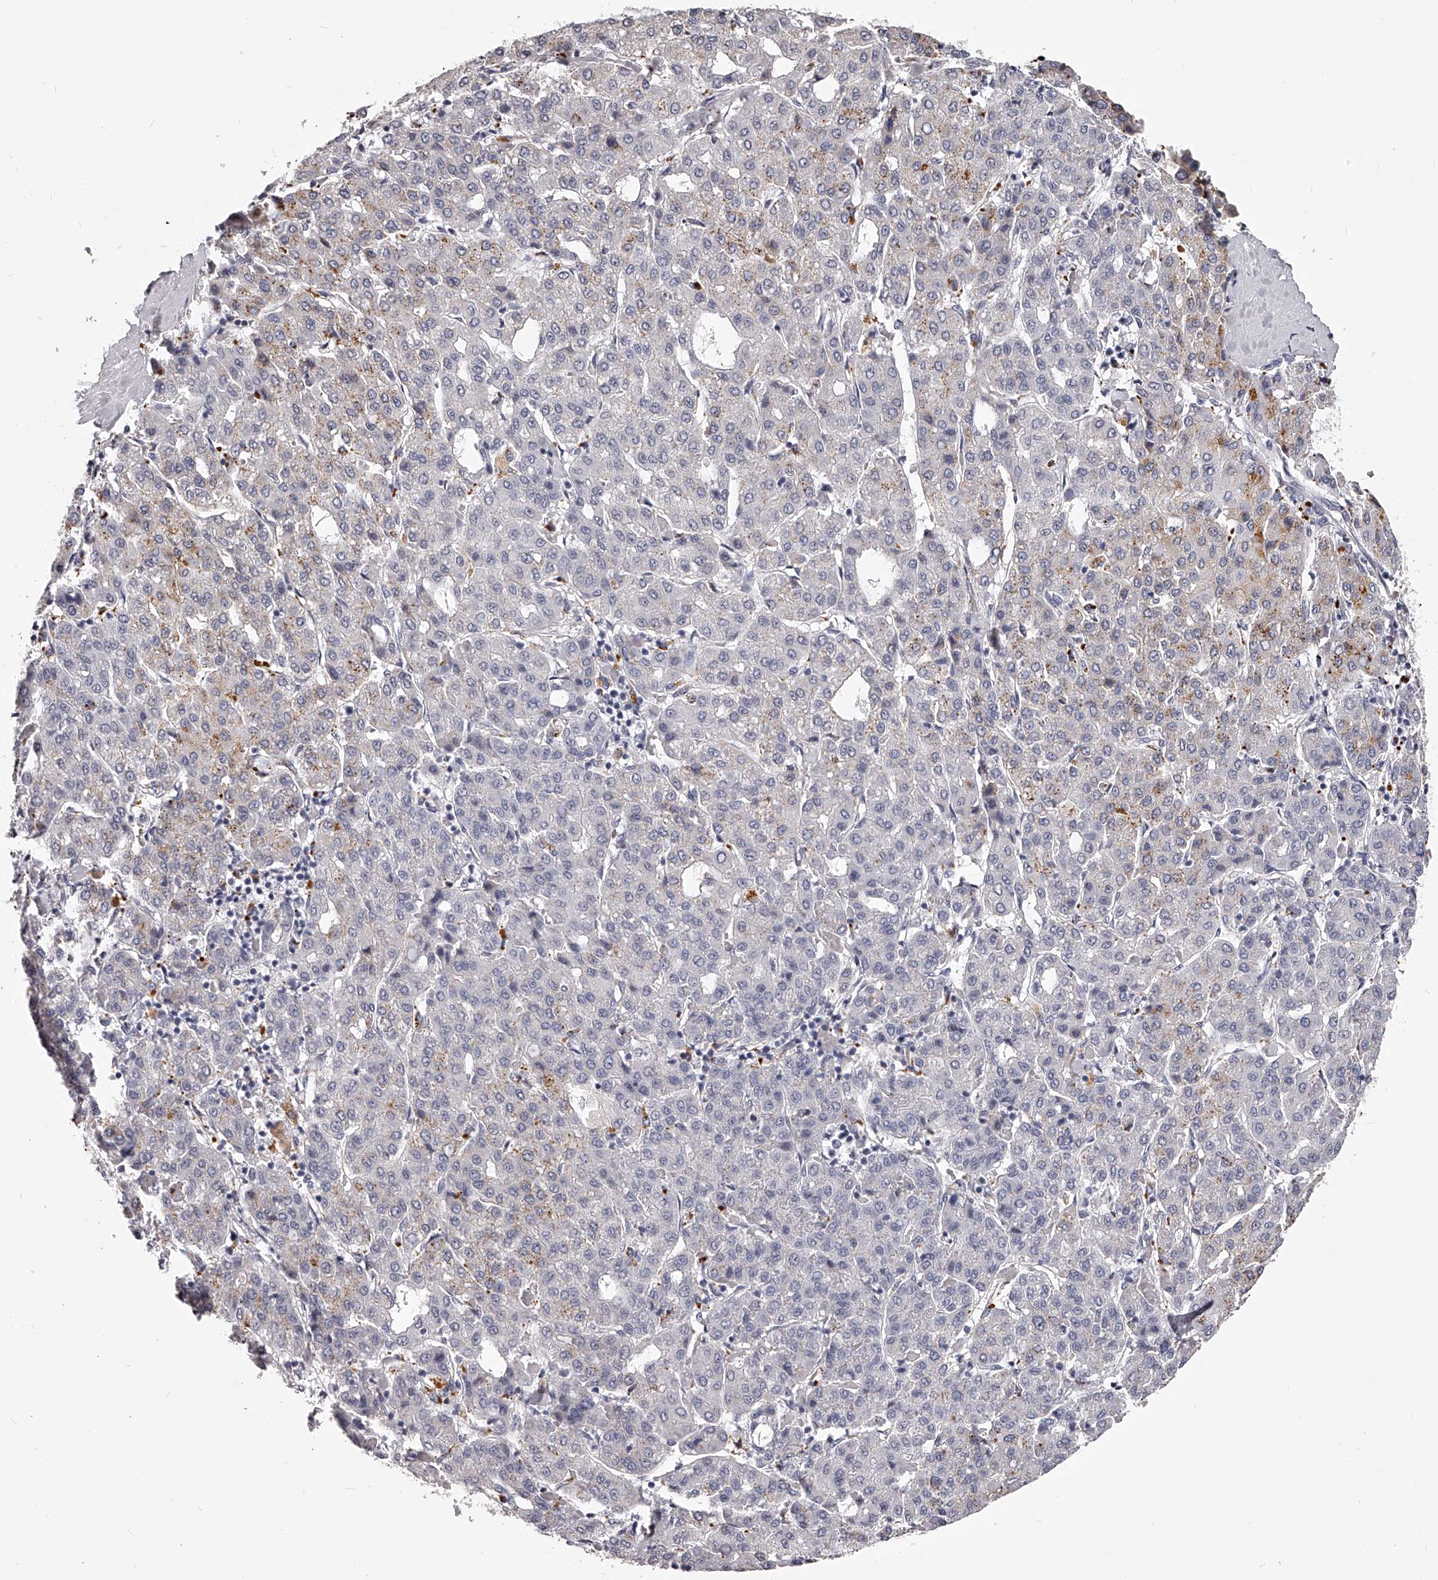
{"staining": {"intensity": "moderate", "quantity": "<25%", "location": "cytoplasmic/membranous"}, "tissue": "liver cancer", "cell_type": "Tumor cells", "image_type": "cancer", "snomed": [{"axis": "morphology", "description": "Carcinoma, Hepatocellular, NOS"}, {"axis": "topography", "description": "Liver"}], "caption": "The histopathology image exhibits immunohistochemical staining of hepatocellular carcinoma (liver). There is moderate cytoplasmic/membranous expression is identified in approximately <25% of tumor cells.", "gene": "DMRT1", "patient": {"sex": "male", "age": 65}}